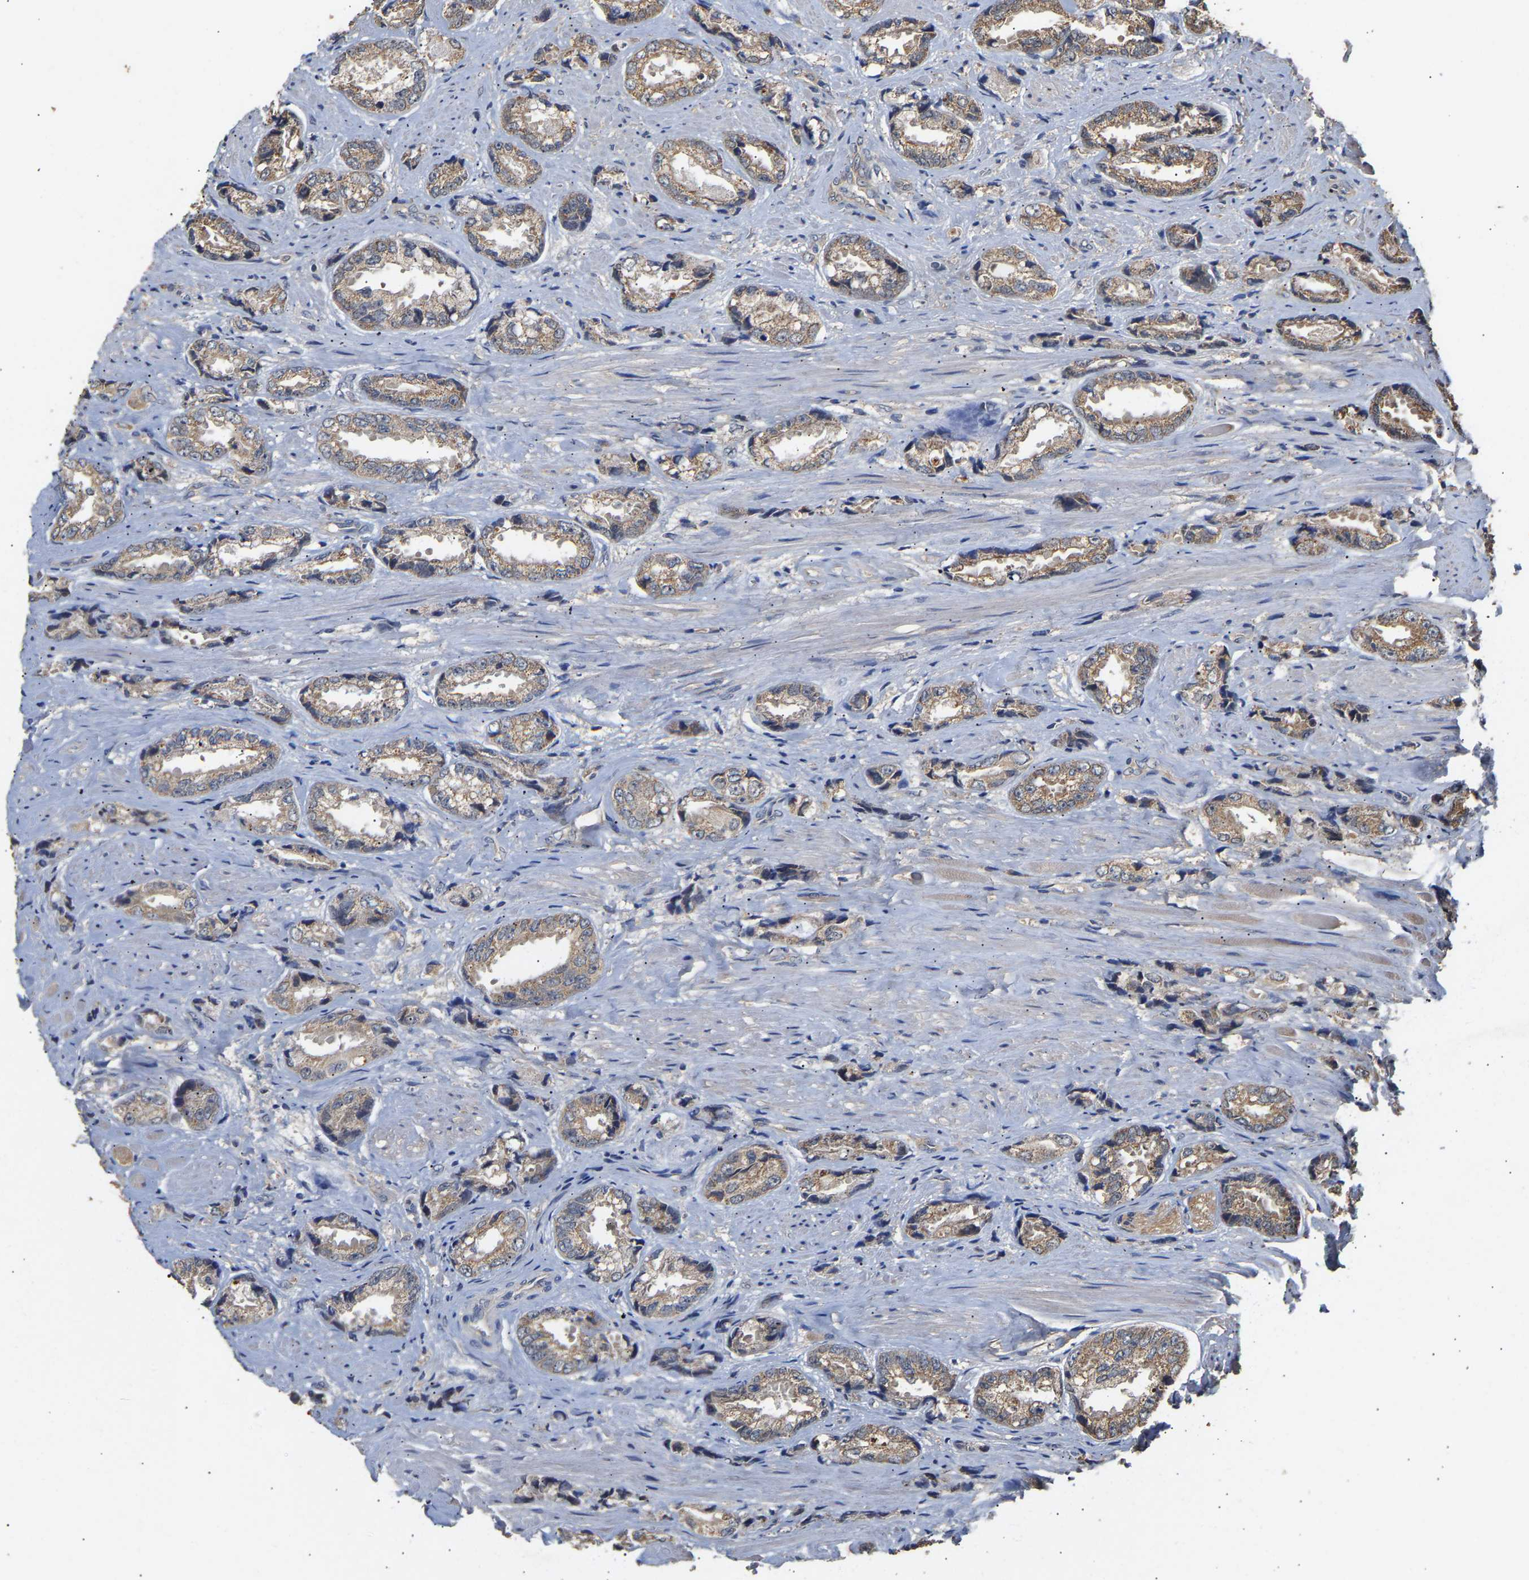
{"staining": {"intensity": "moderate", "quantity": ">75%", "location": "cytoplasmic/membranous"}, "tissue": "prostate cancer", "cell_type": "Tumor cells", "image_type": "cancer", "snomed": [{"axis": "morphology", "description": "Adenocarcinoma, High grade"}, {"axis": "topography", "description": "Prostate"}], "caption": "A brown stain labels moderate cytoplasmic/membranous expression of a protein in human prostate cancer tumor cells.", "gene": "ZNF26", "patient": {"sex": "male", "age": 61}}